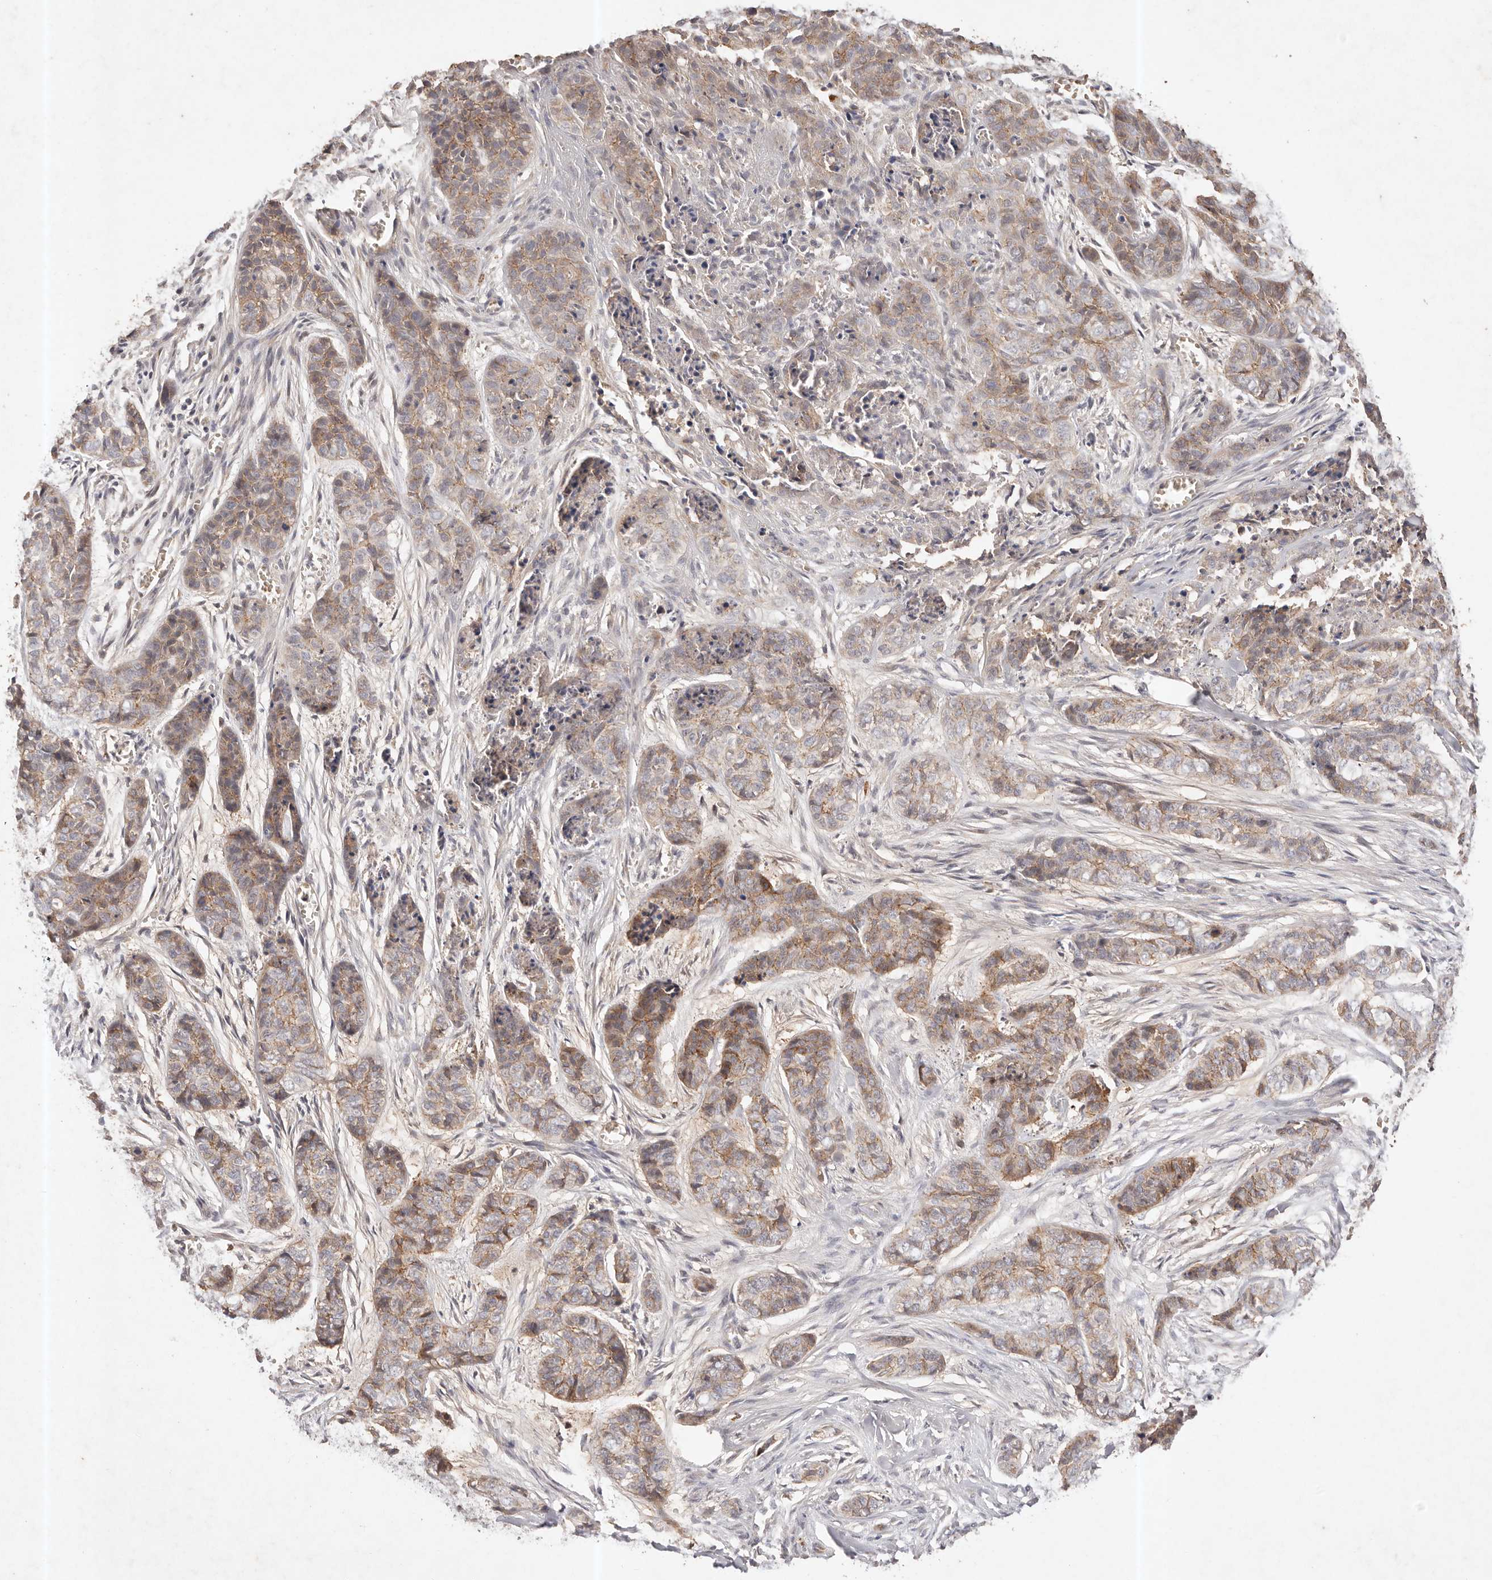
{"staining": {"intensity": "moderate", "quantity": "25%-75%", "location": "cytoplasmic/membranous"}, "tissue": "skin cancer", "cell_type": "Tumor cells", "image_type": "cancer", "snomed": [{"axis": "morphology", "description": "Basal cell carcinoma"}, {"axis": "topography", "description": "Skin"}], "caption": "This is an image of immunohistochemistry staining of skin basal cell carcinoma, which shows moderate staining in the cytoplasmic/membranous of tumor cells.", "gene": "CXADR", "patient": {"sex": "female", "age": 64}}